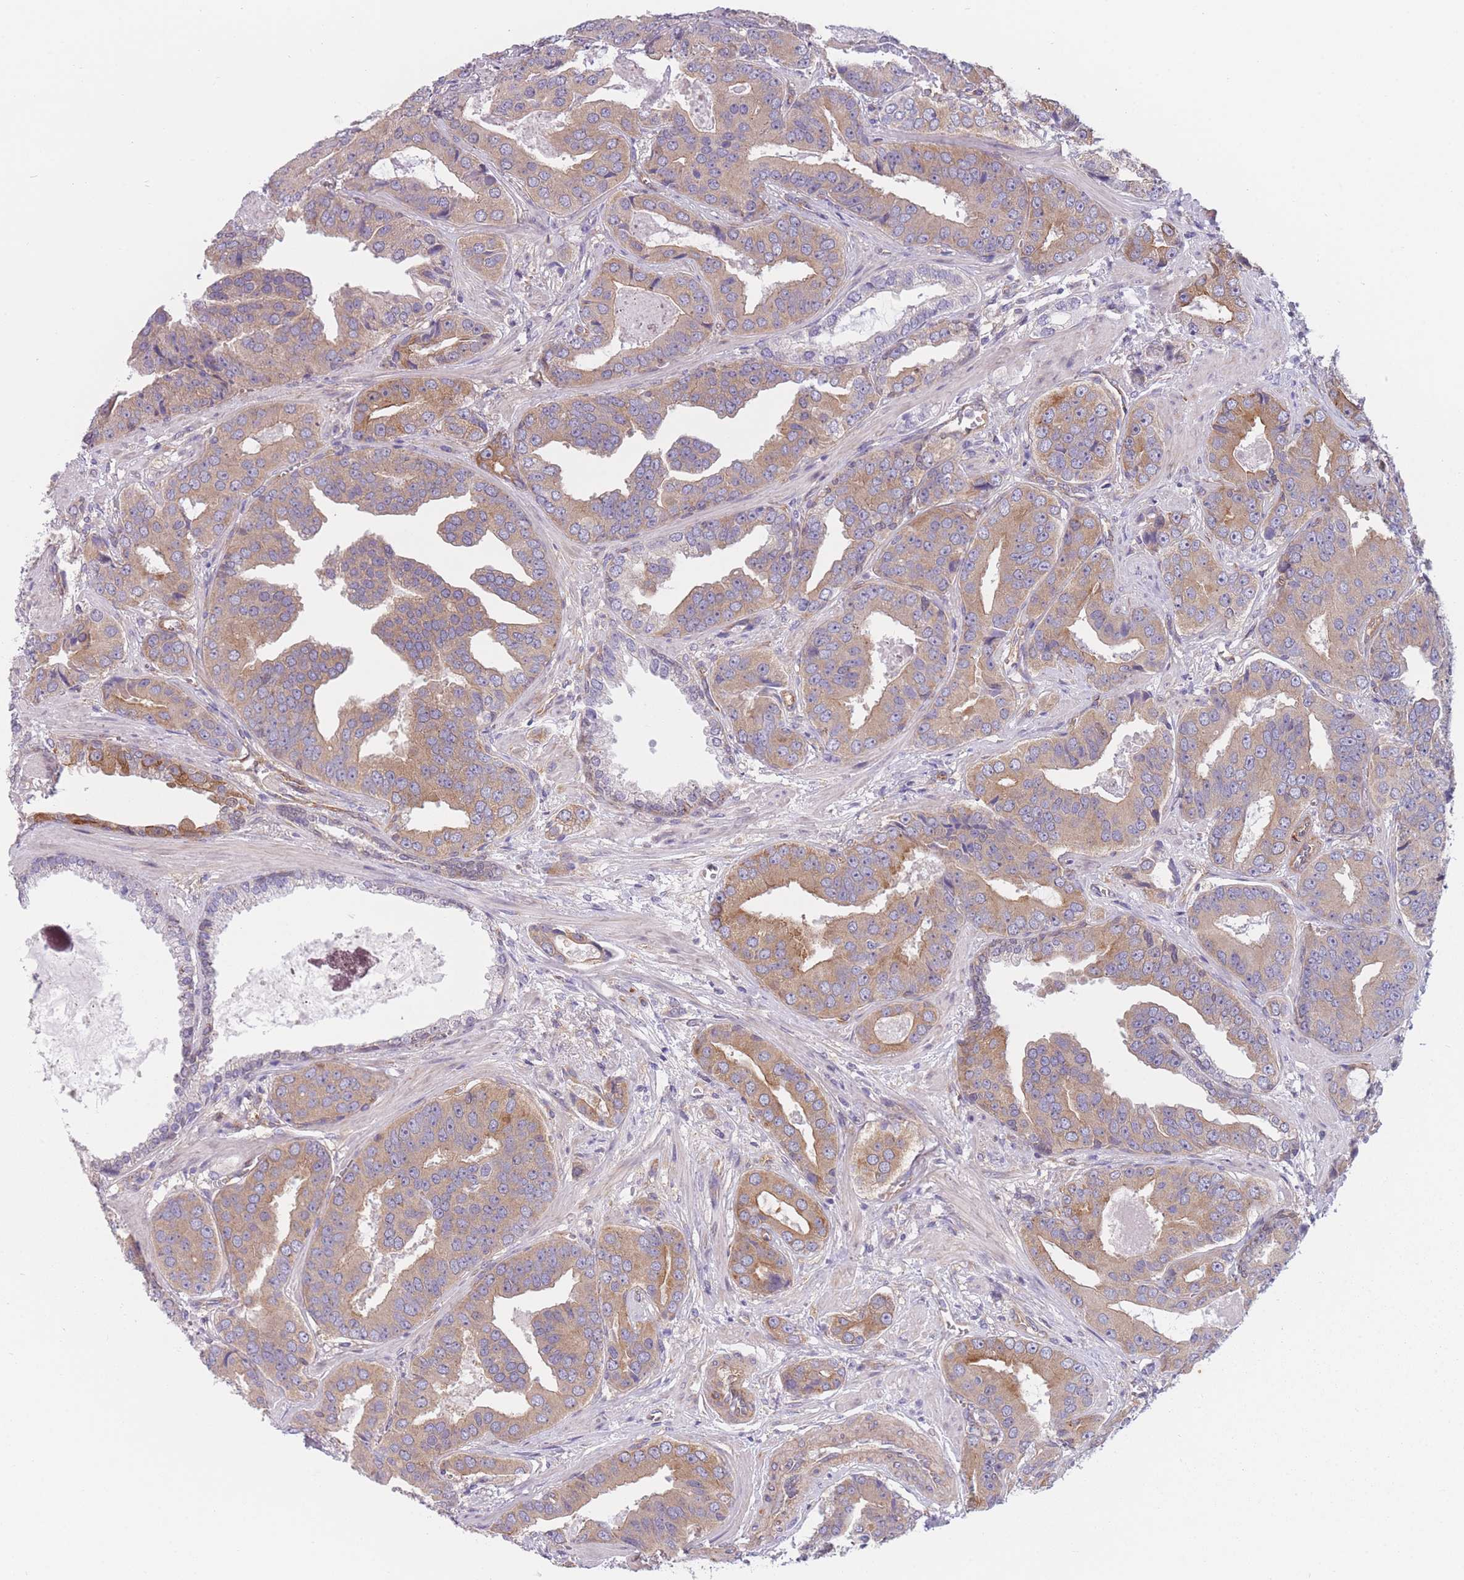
{"staining": {"intensity": "moderate", "quantity": ">75%", "location": "cytoplasmic/membranous"}, "tissue": "prostate cancer", "cell_type": "Tumor cells", "image_type": "cancer", "snomed": [{"axis": "morphology", "description": "Adenocarcinoma, High grade"}, {"axis": "topography", "description": "Prostate"}], "caption": "IHC micrograph of neoplastic tissue: human prostate high-grade adenocarcinoma stained using IHC reveals medium levels of moderate protein expression localized specifically in the cytoplasmic/membranous of tumor cells, appearing as a cytoplasmic/membranous brown color.", "gene": "SERPINB3", "patient": {"sex": "male", "age": 71}}